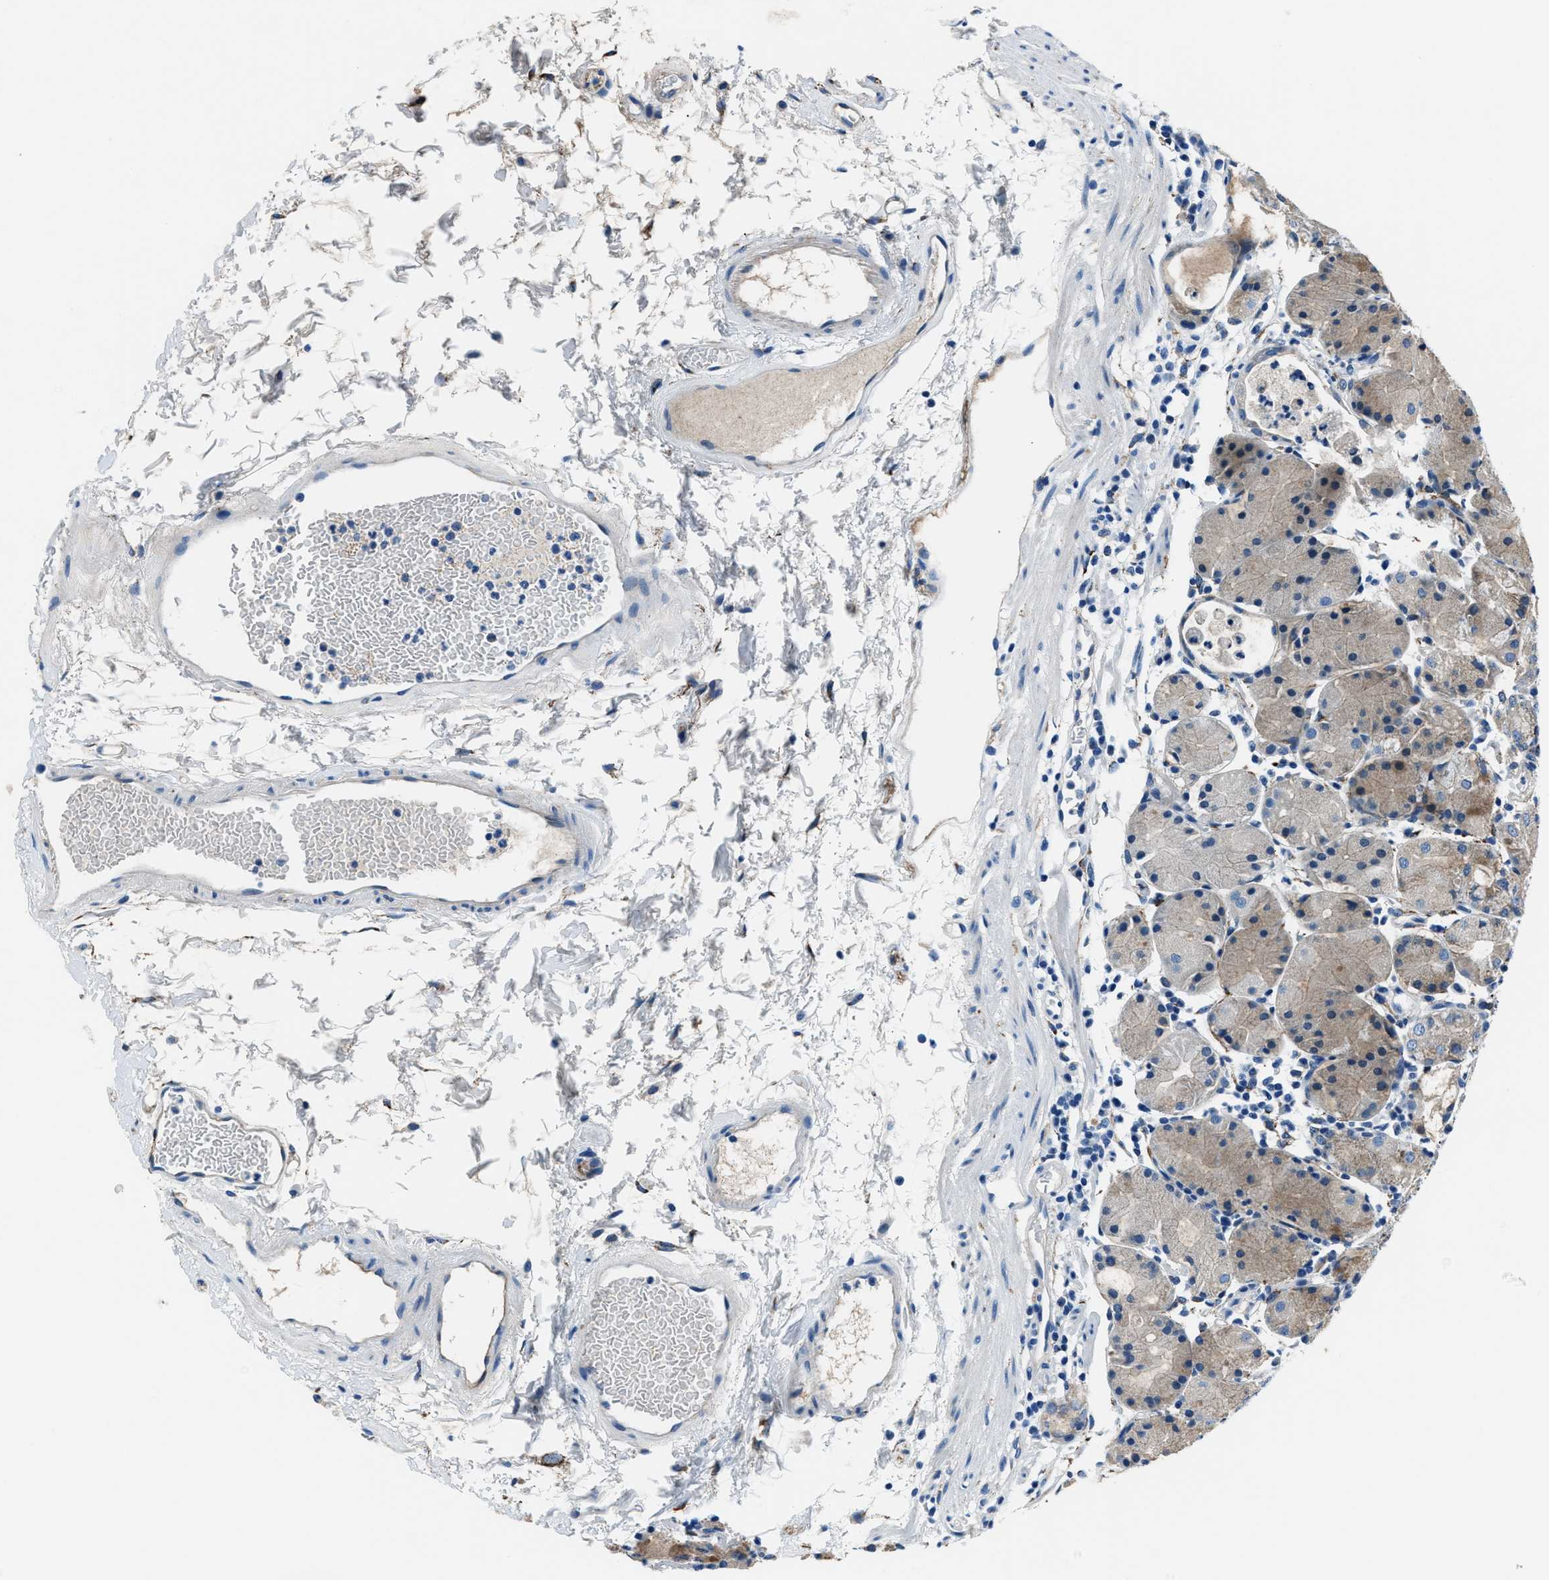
{"staining": {"intensity": "weak", "quantity": "<25%", "location": "cytoplasmic/membranous"}, "tissue": "stomach", "cell_type": "Glandular cells", "image_type": "normal", "snomed": [{"axis": "morphology", "description": "Normal tissue, NOS"}, {"axis": "topography", "description": "Stomach"}, {"axis": "topography", "description": "Stomach, lower"}], "caption": "A high-resolution histopathology image shows immunohistochemistry staining of unremarkable stomach, which shows no significant staining in glandular cells.", "gene": "PRTFDC1", "patient": {"sex": "female", "age": 75}}